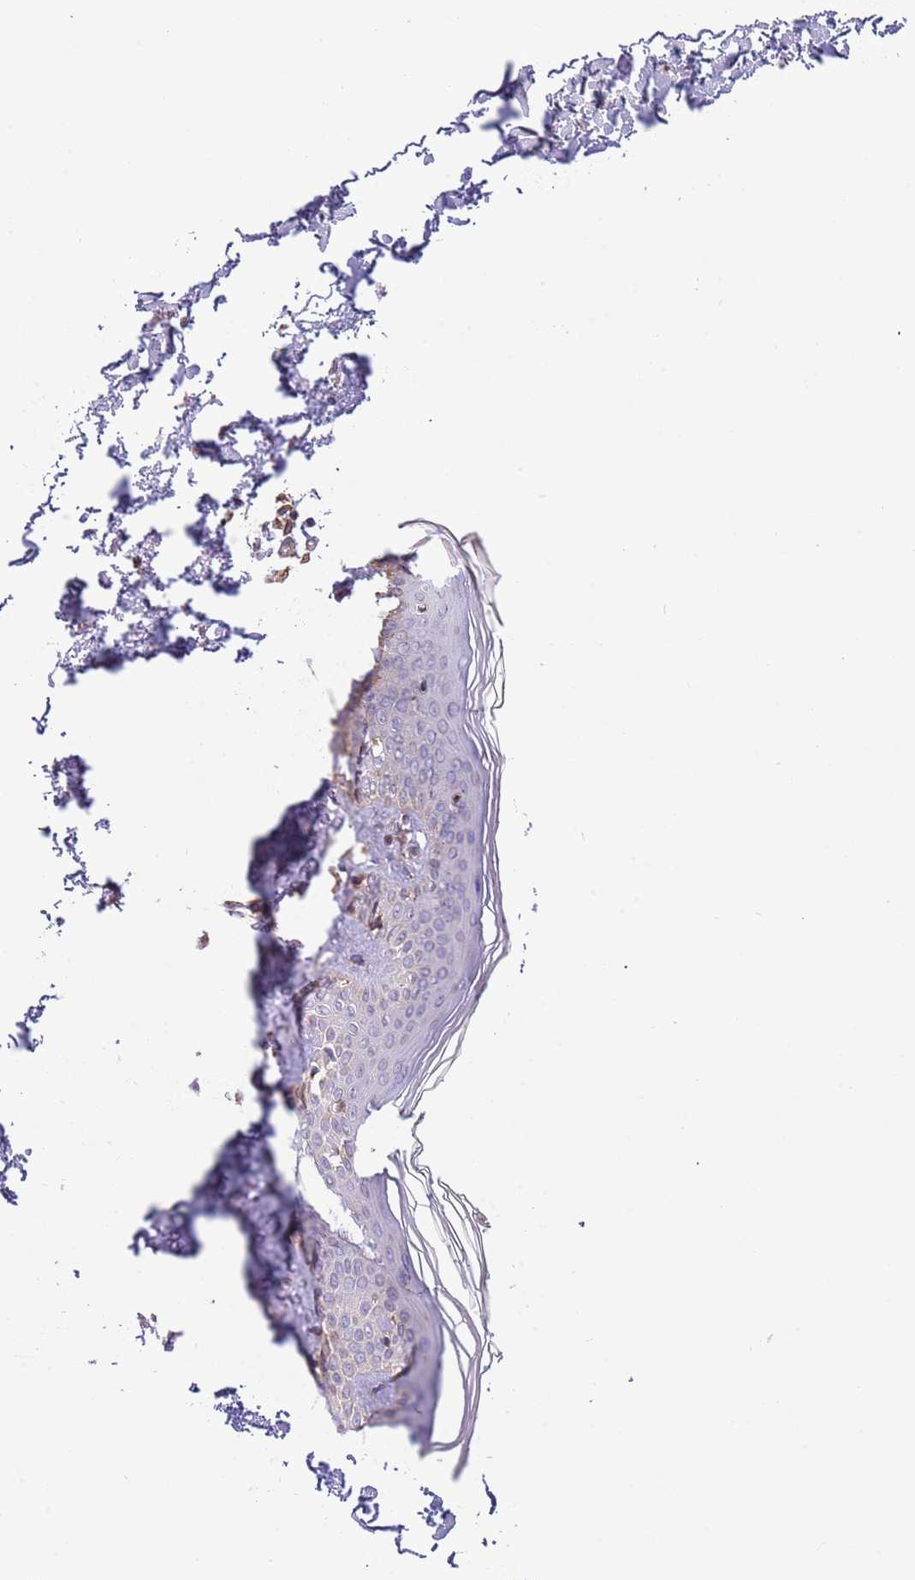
{"staining": {"intensity": "negative", "quantity": "none", "location": "none"}, "tissue": "skin", "cell_type": "Fibroblasts", "image_type": "normal", "snomed": [{"axis": "morphology", "description": "Normal tissue, NOS"}, {"axis": "topography", "description": "Skin"}], "caption": "Protein analysis of benign skin shows no significant staining in fibroblasts.", "gene": "LHX6", "patient": {"sex": "female", "age": 64}}